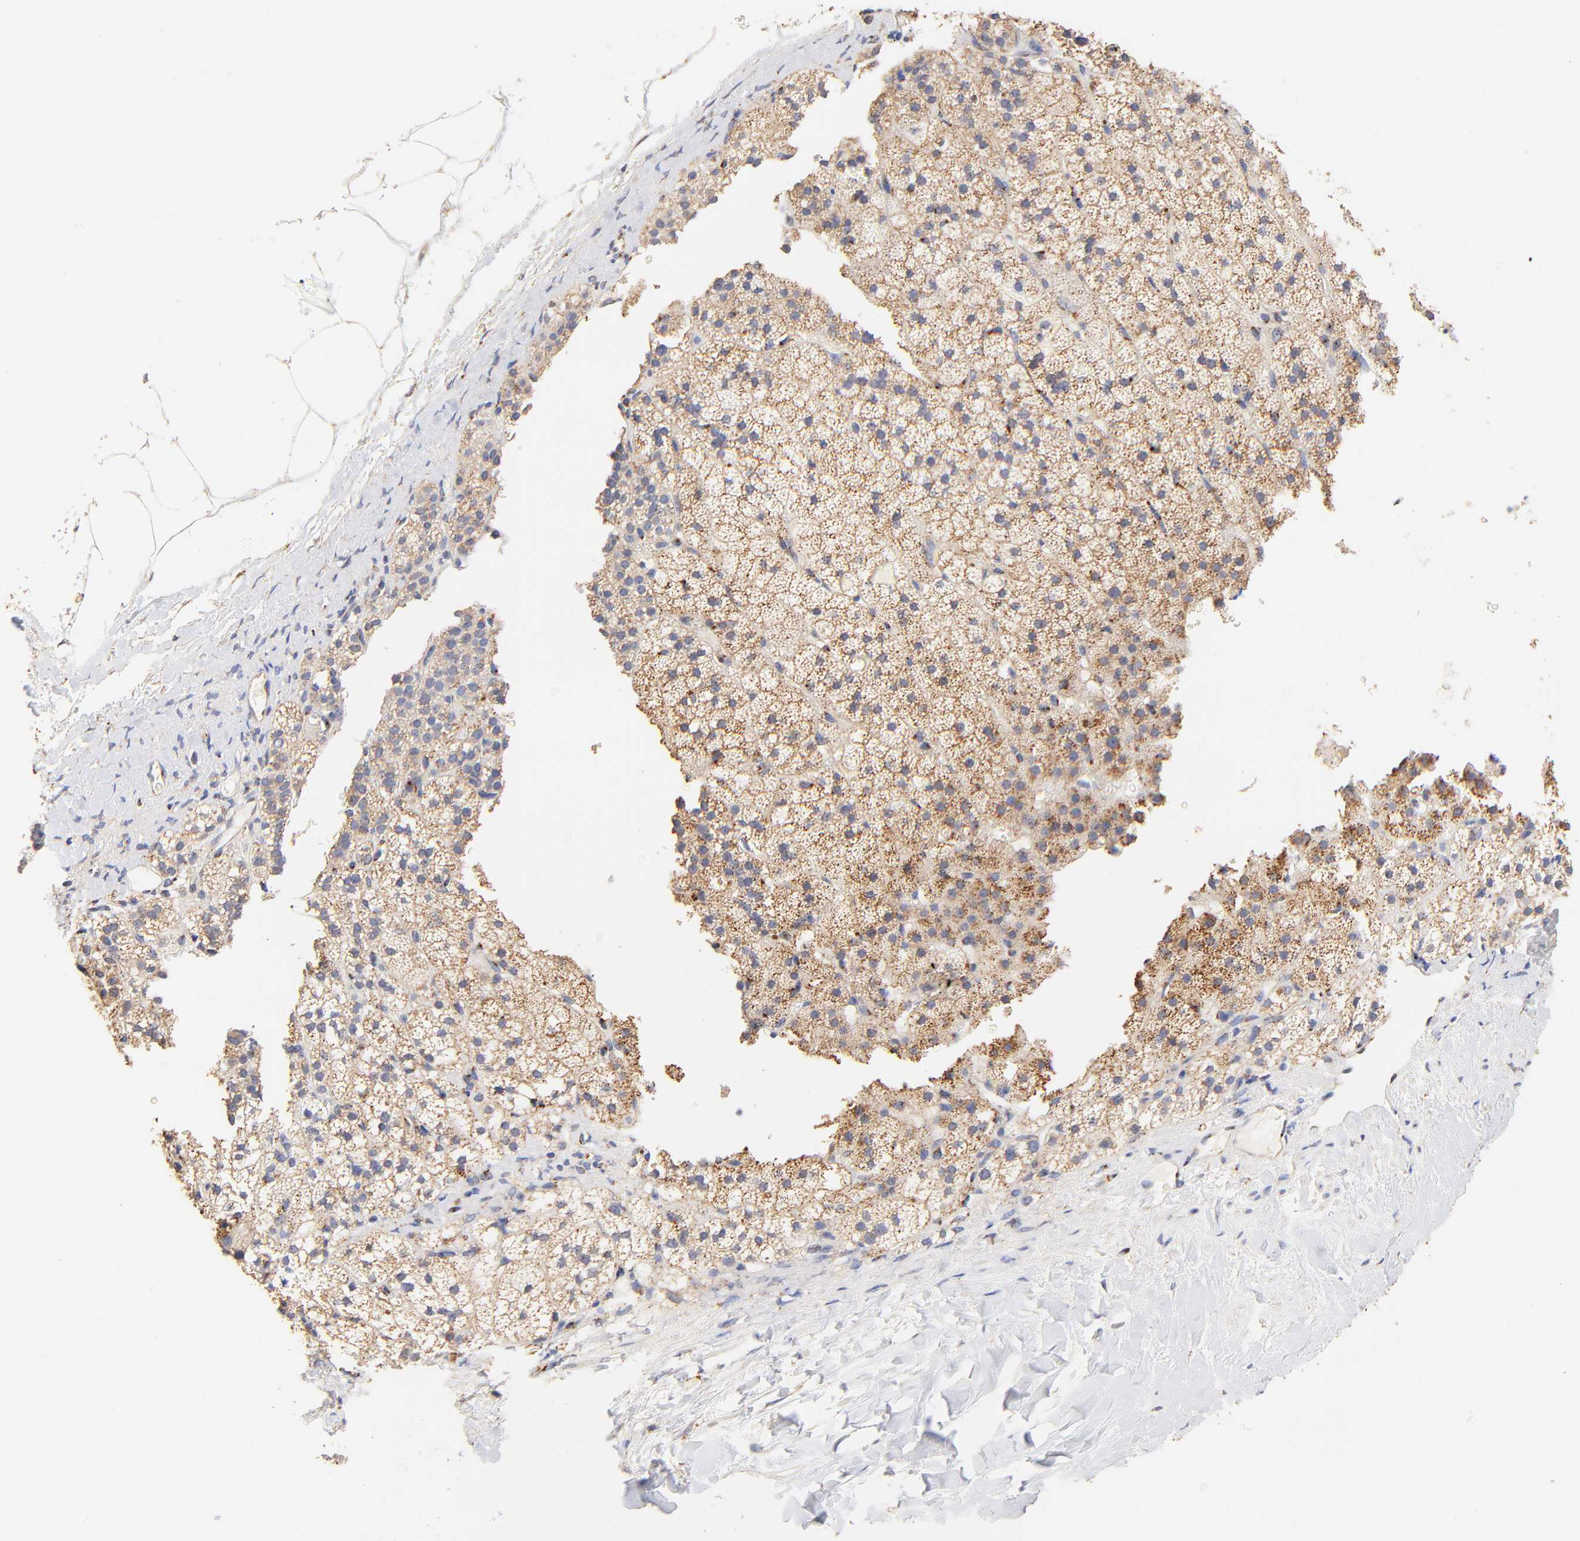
{"staining": {"intensity": "strong", "quantity": "<25%", "location": "cytoplasmic/membranous"}, "tissue": "adrenal gland", "cell_type": "Glandular cells", "image_type": "normal", "snomed": [{"axis": "morphology", "description": "Normal tissue, NOS"}, {"axis": "topography", "description": "Adrenal gland"}], "caption": "IHC image of unremarkable adrenal gland: adrenal gland stained using immunohistochemistry (IHC) displays medium levels of strong protein expression localized specifically in the cytoplasmic/membranous of glandular cells, appearing as a cytoplasmic/membranous brown color.", "gene": "FMNL3", "patient": {"sex": "male", "age": 35}}